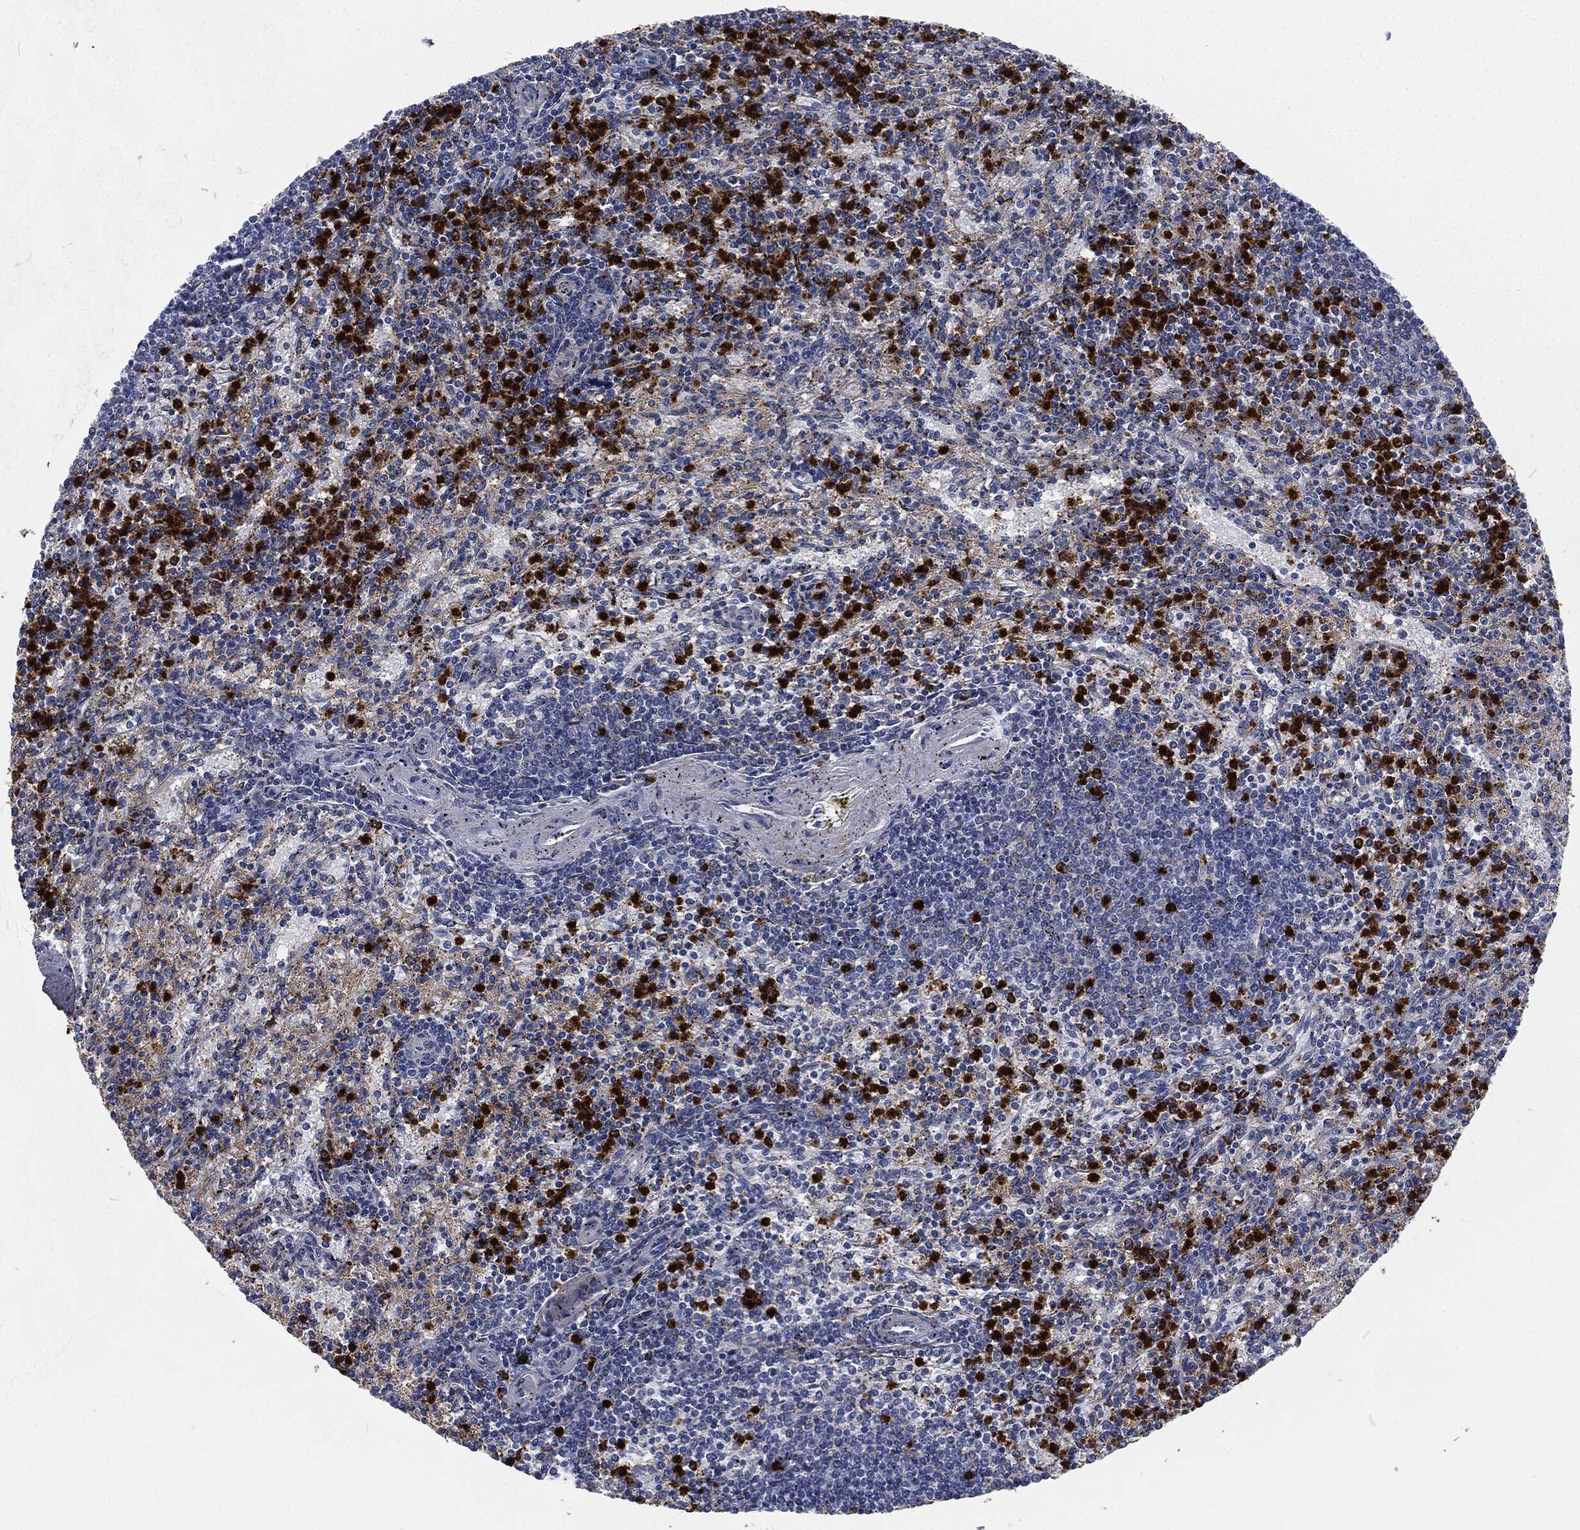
{"staining": {"intensity": "strong", "quantity": "25%-75%", "location": "cytoplasmic/membranous"}, "tissue": "spleen", "cell_type": "Cells in red pulp", "image_type": "normal", "snomed": [{"axis": "morphology", "description": "Normal tissue, NOS"}, {"axis": "topography", "description": "Spleen"}], "caption": "Immunohistochemistry photomicrograph of normal spleen: human spleen stained using IHC reveals high levels of strong protein expression localized specifically in the cytoplasmic/membranous of cells in red pulp, appearing as a cytoplasmic/membranous brown color.", "gene": "MPO", "patient": {"sex": "female", "age": 37}}